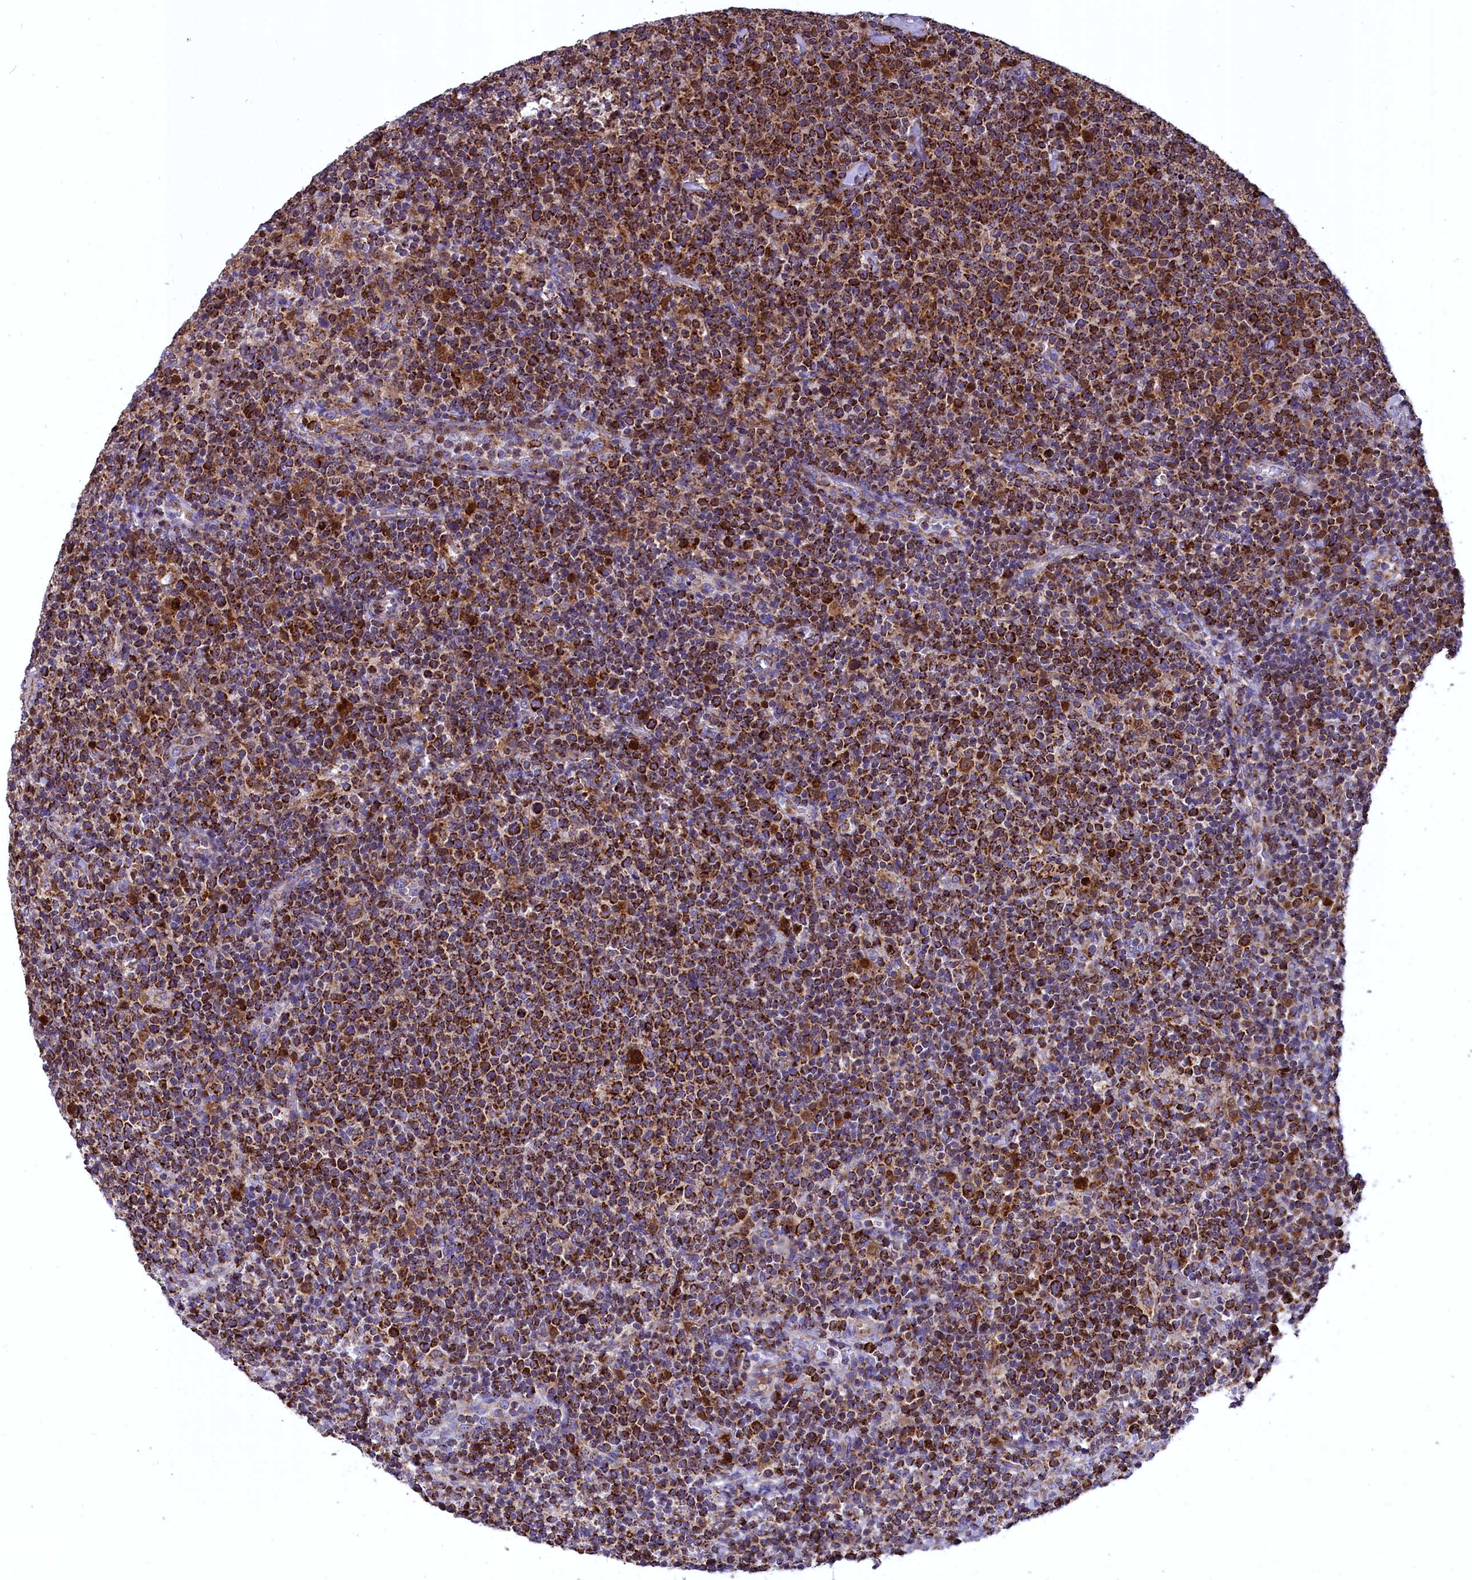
{"staining": {"intensity": "strong", "quantity": ">75%", "location": "cytoplasmic/membranous"}, "tissue": "lymphoma", "cell_type": "Tumor cells", "image_type": "cancer", "snomed": [{"axis": "morphology", "description": "Malignant lymphoma, non-Hodgkin's type, High grade"}, {"axis": "topography", "description": "Lymph node"}], "caption": "Lymphoma was stained to show a protein in brown. There is high levels of strong cytoplasmic/membranous expression in approximately >75% of tumor cells.", "gene": "COX17", "patient": {"sex": "male", "age": 61}}